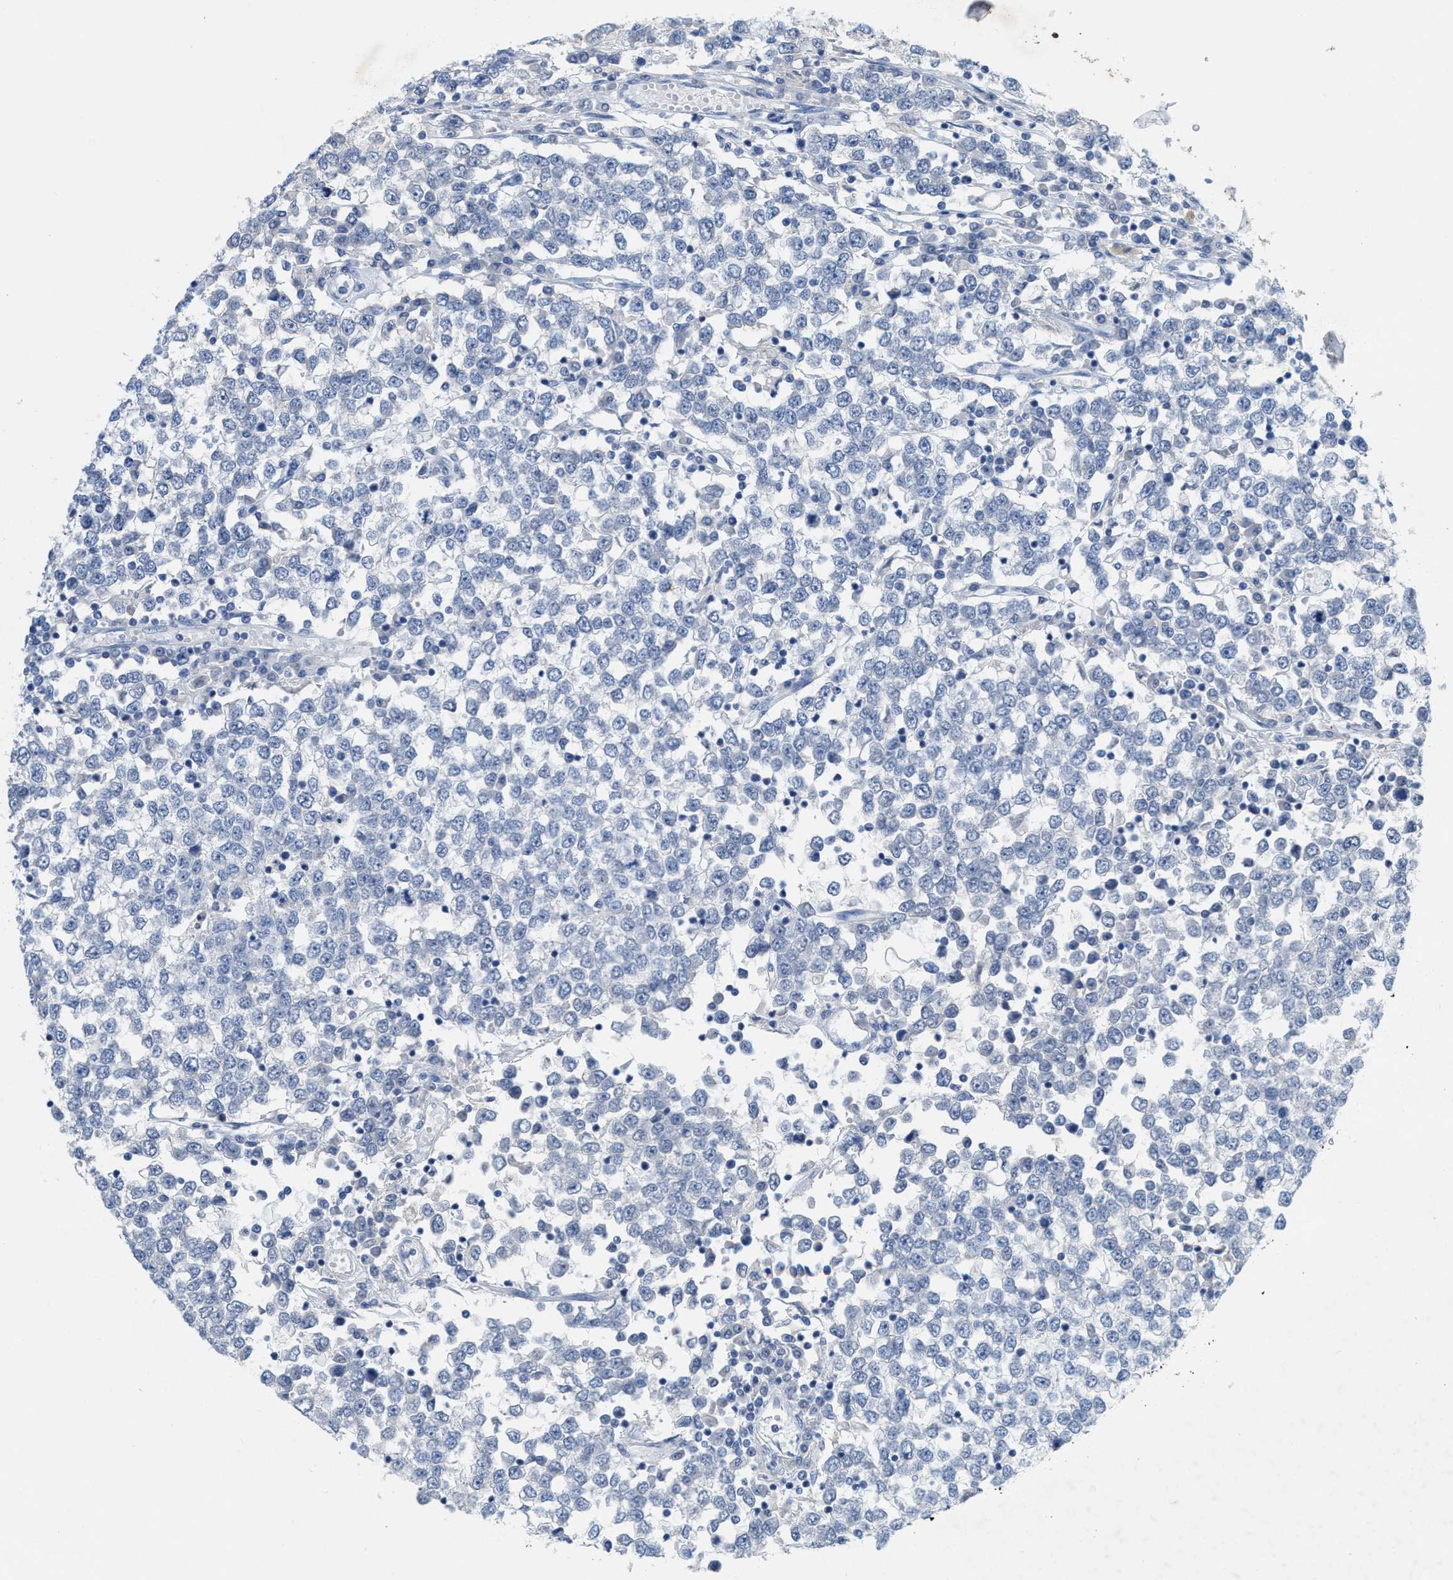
{"staining": {"intensity": "negative", "quantity": "none", "location": "none"}, "tissue": "testis cancer", "cell_type": "Tumor cells", "image_type": "cancer", "snomed": [{"axis": "morphology", "description": "Seminoma, NOS"}, {"axis": "topography", "description": "Testis"}], "caption": "Human testis seminoma stained for a protein using immunohistochemistry exhibits no expression in tumor cells.", "gene": "CPA2", "patient": {"sex": "male", "age": 65}}